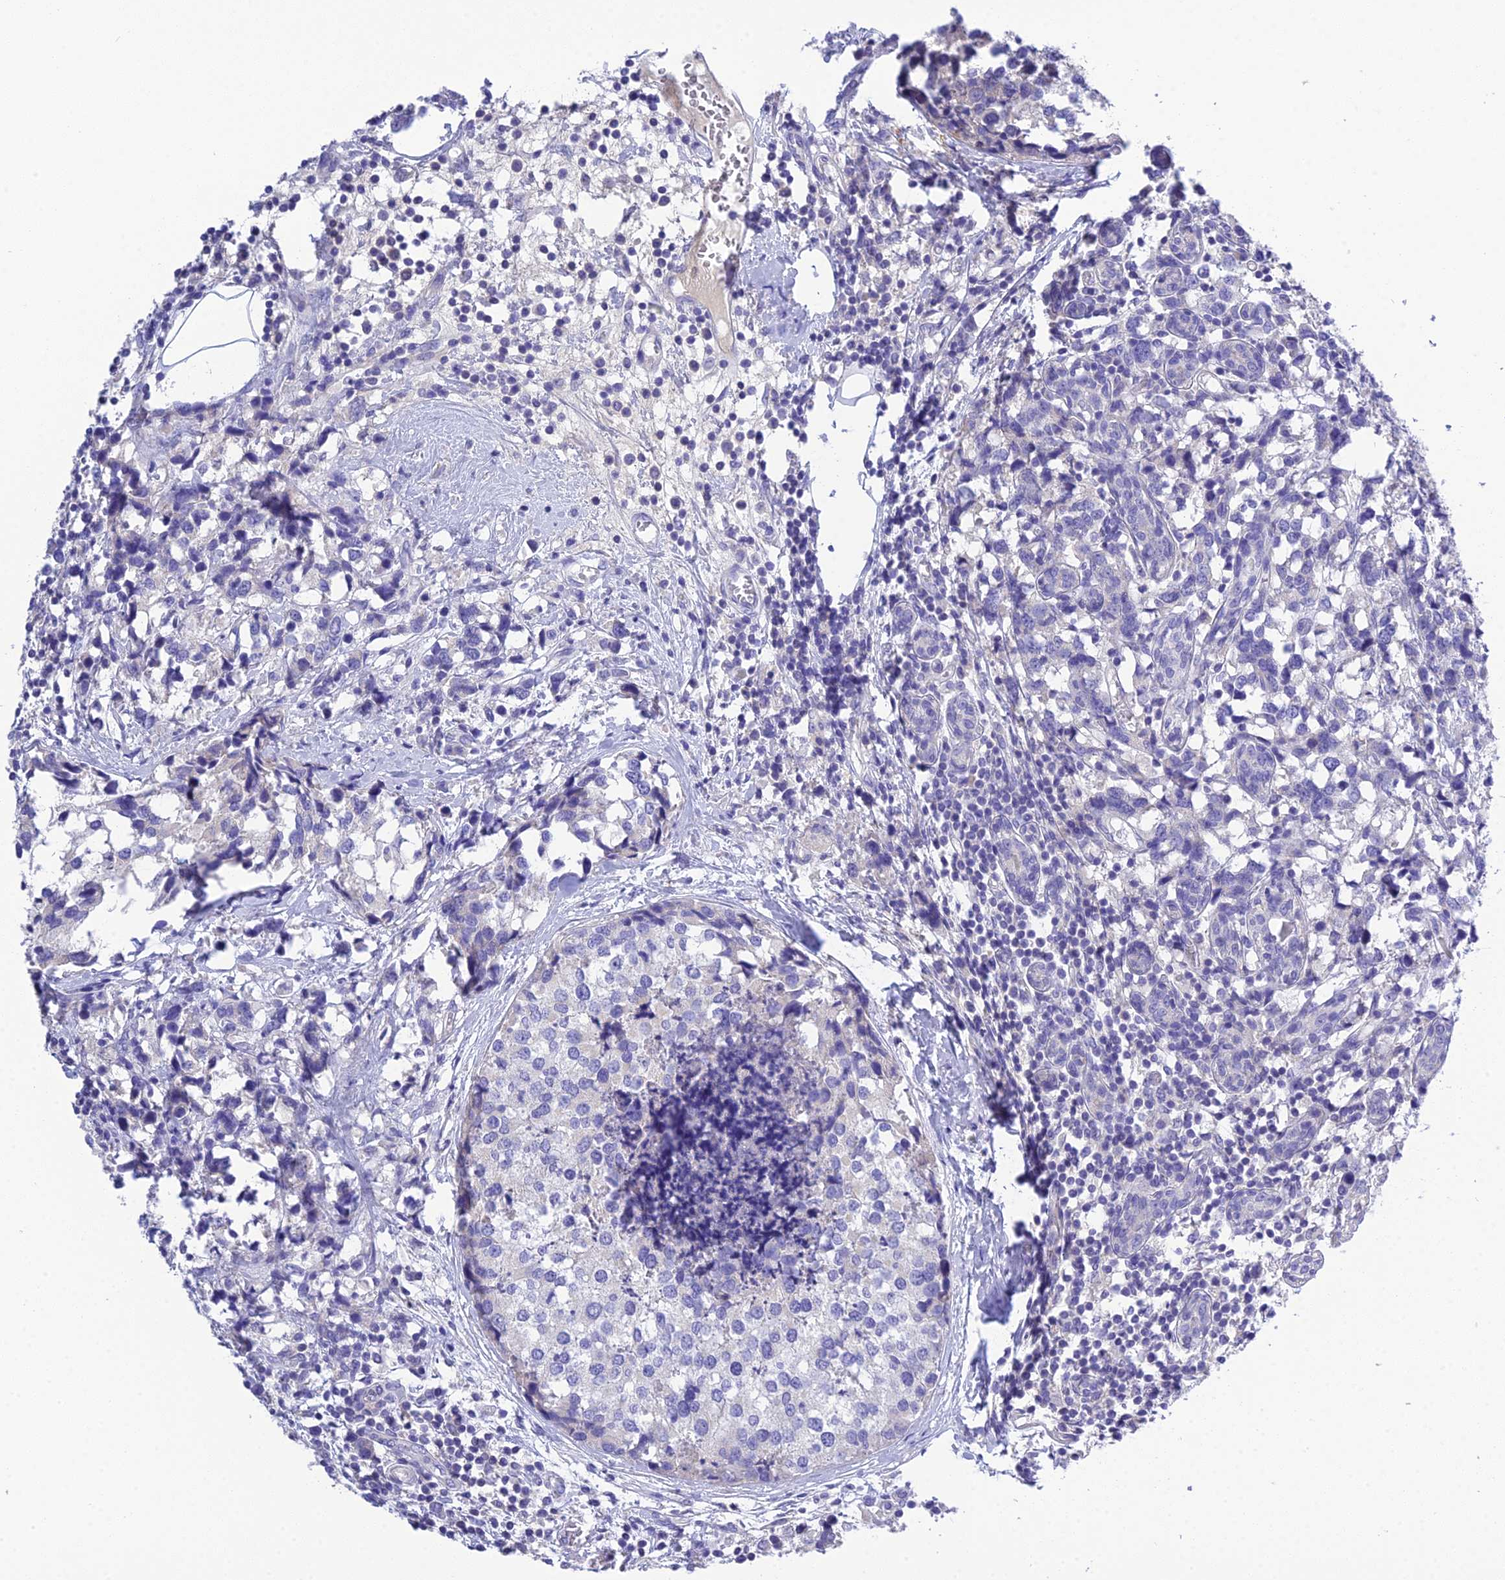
{"staining": {"intensity": "negative", "quantity": "none", "location": "none"}, "tissue": "breast cancer", "cell_type": "Tumor cells", "image_type": "cancer", "snomed": [{"axis": "morphology", "description": "Lobular carcinoma"}, {"axis": "topography", "description": "Breast"}], "caption": "This is a micrograph of immunohistochemistry staining of breast lobular carcinoma, which shows no staining in tumor cells.", "gene": "KIAA0408", "patient": {"sex": "female", "age": 59}}